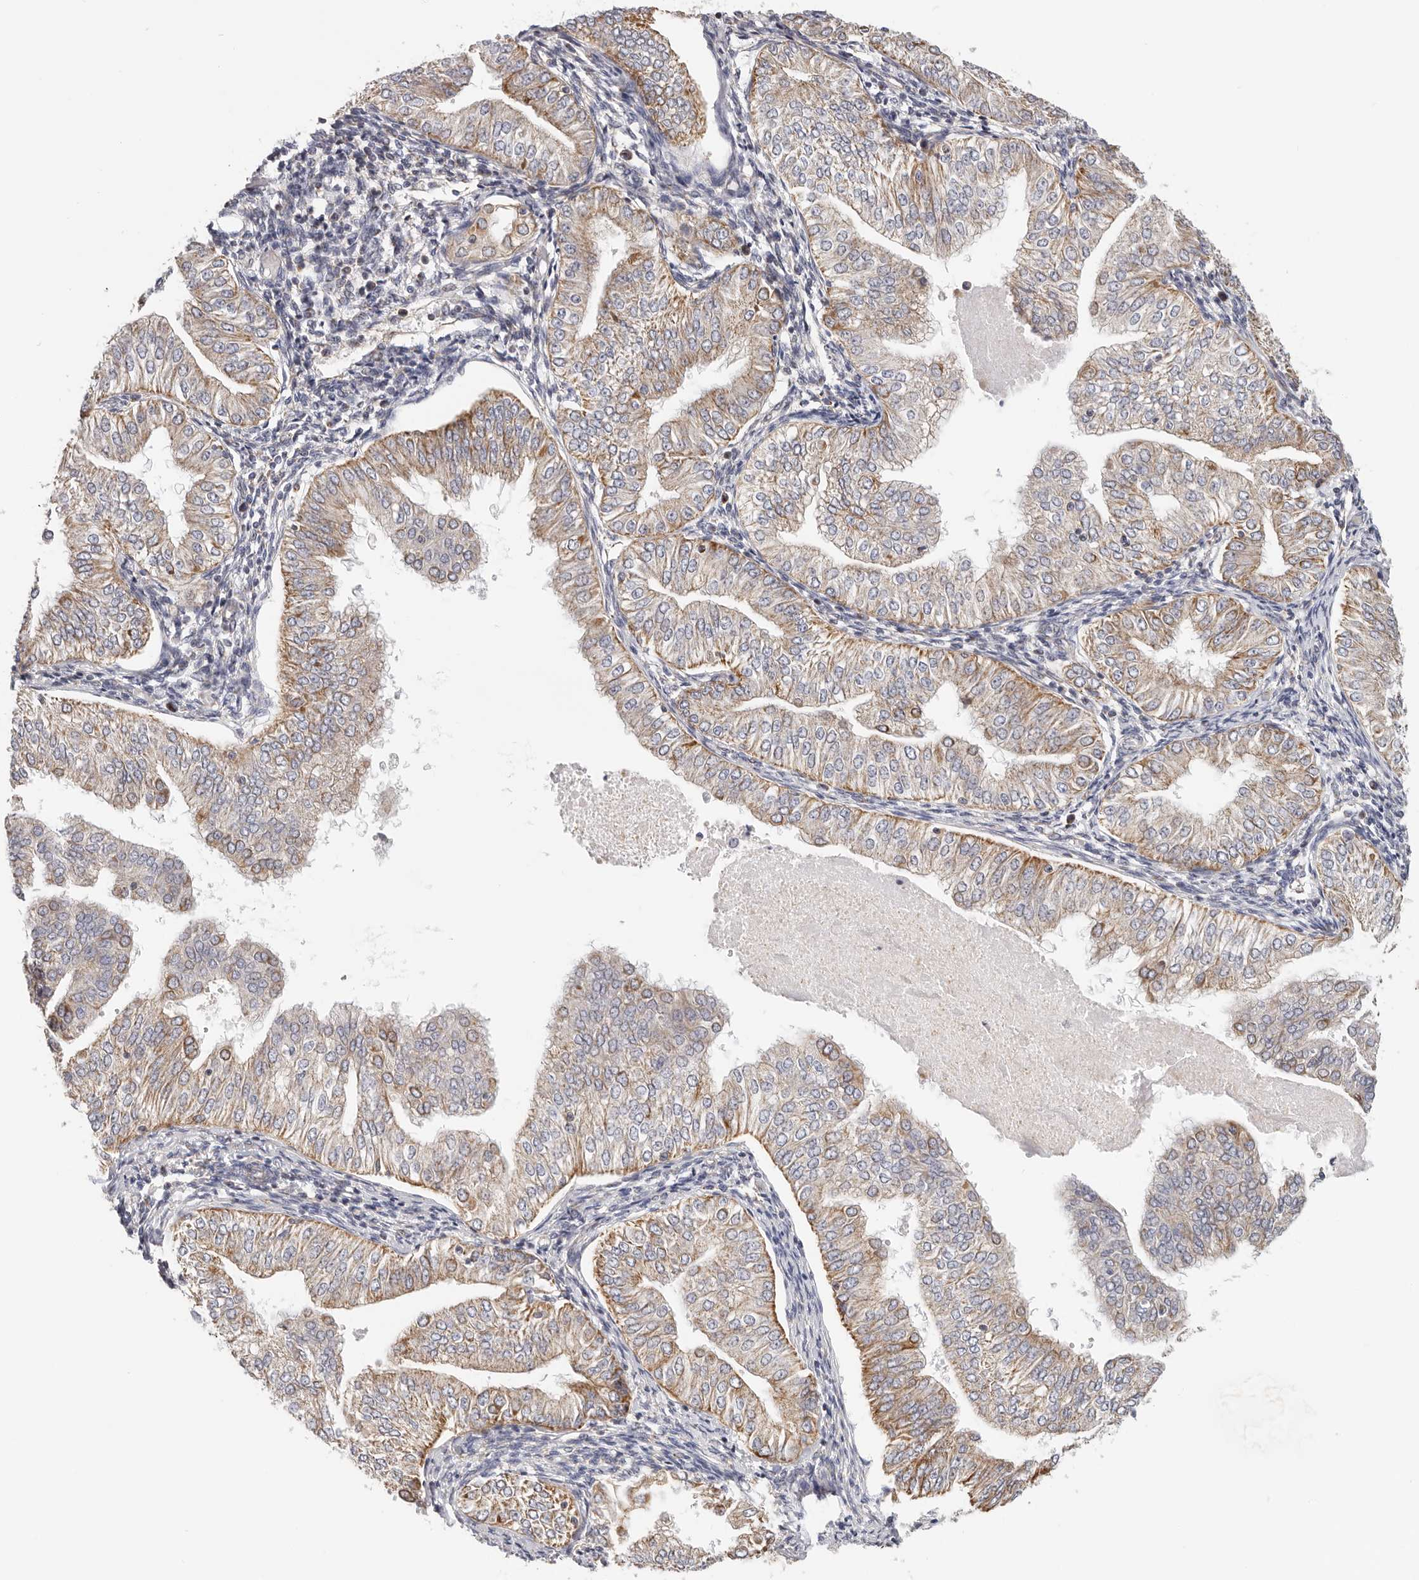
{"staining": {"intensity": "moderate", "quantity": ">75%", "location": "cytoplasmic/membranous"}, "tissue": "endometrial cancer", "cell_type": "Tumor cells", "image_type": "cancer", "snomed": [{"axis": "morphology", "description": "Normal tissue, NOS"}, {"axis": "morphology", "description": "Adenocarcinoma, NOS"}, {"axis": "topography", "description": "Endometrium"}], "caption": "Immunohistochemical staining of human endometrial cancer shows medium levels of moderate cytoplasmic/membranous protein staining in about >75% of tumor cells.", "gene": "AFDN", "patient": {"sex": "female", "age": 53}}